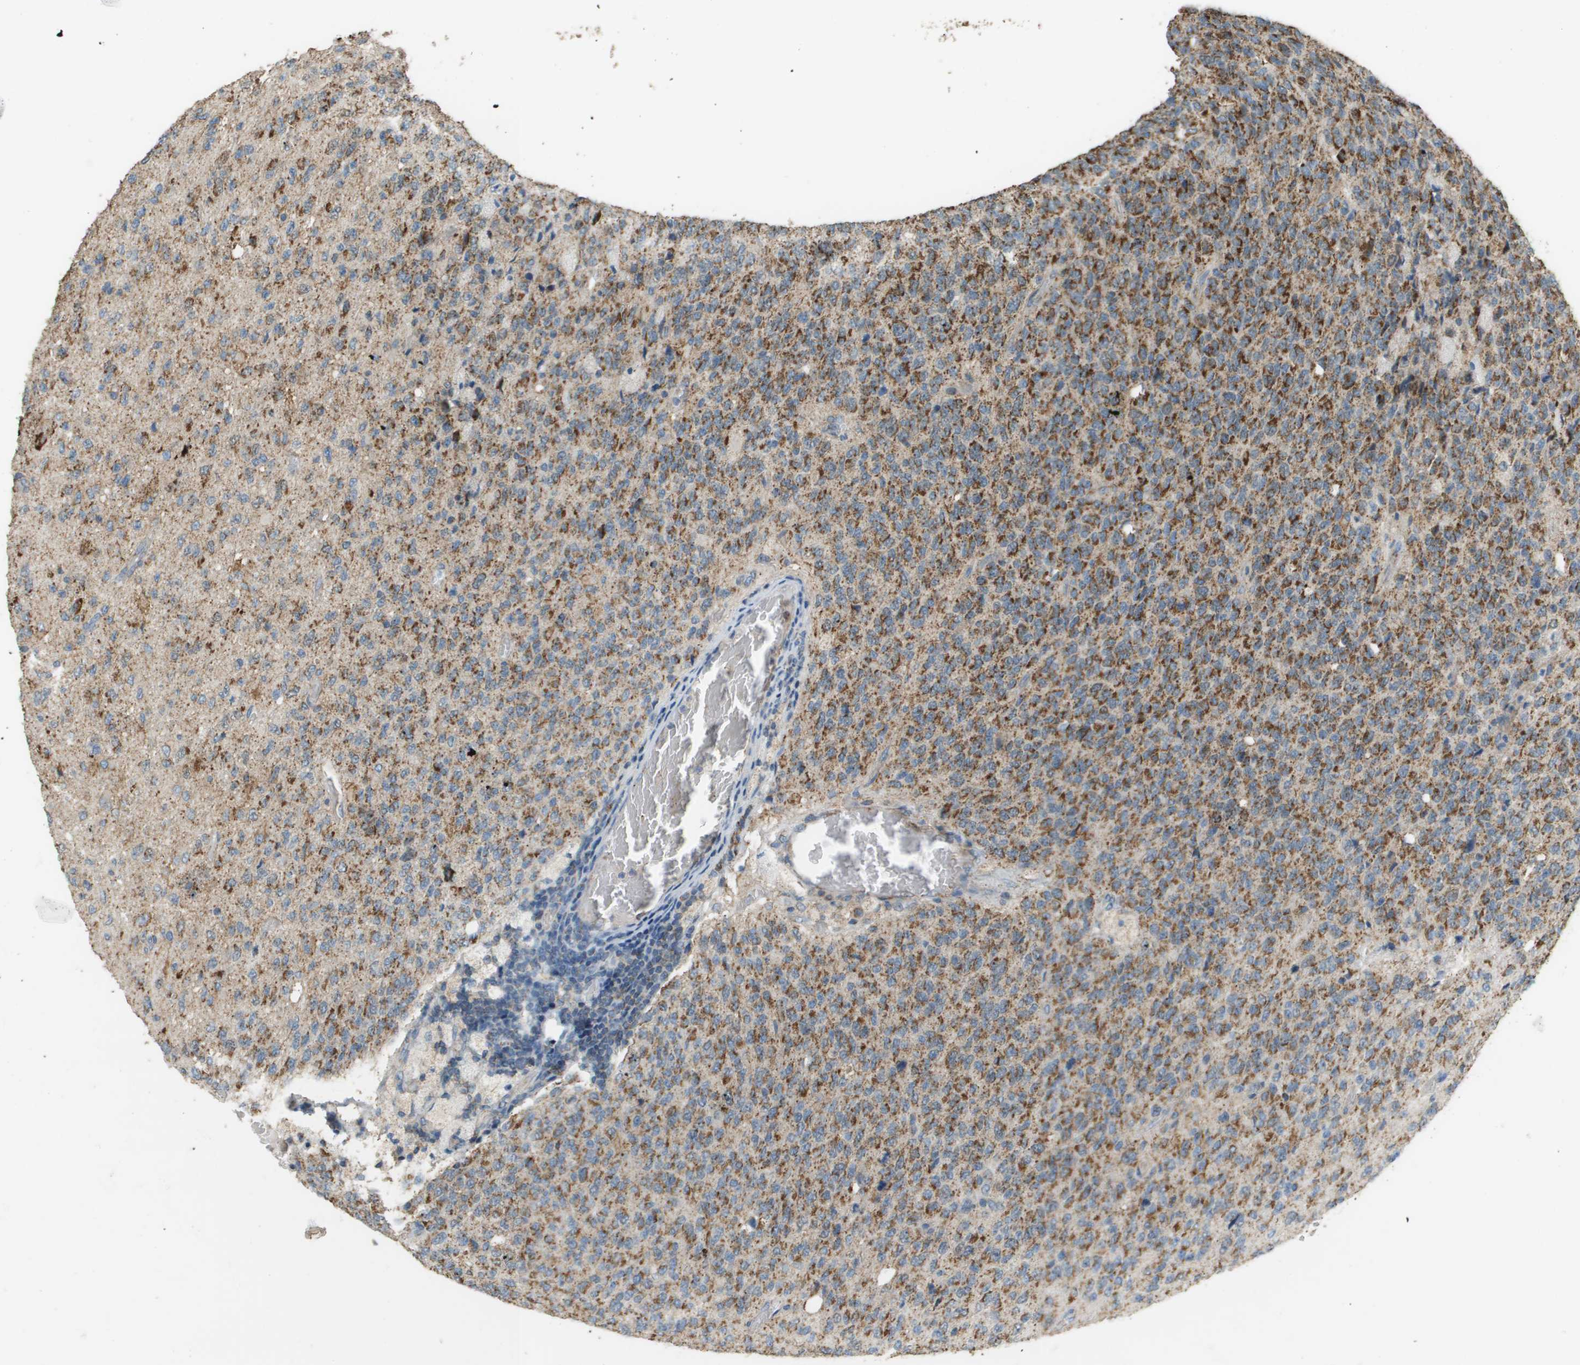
{"staining": {"intensity": "moderate", "quantity": "25%-75%", "location": "cytoplasmic/membranous"}, "tissue": "glioma", "cell_type": "Tumor cells", "image_type": "cancer", "snomed": [{"axis": "morphology", "description": "Glioma, malignant, High grade"}, {"axis": "topography", "description": "pancreas cauda"}], "caption": "Human malignant glioma (high-grade) stained with a brown dye reveals moderate cytoplasmic/membranous positive expression in about 25%-75% of tumor cells.", "gene": "FH", "patient": {"sex": "male", "age": 60}}